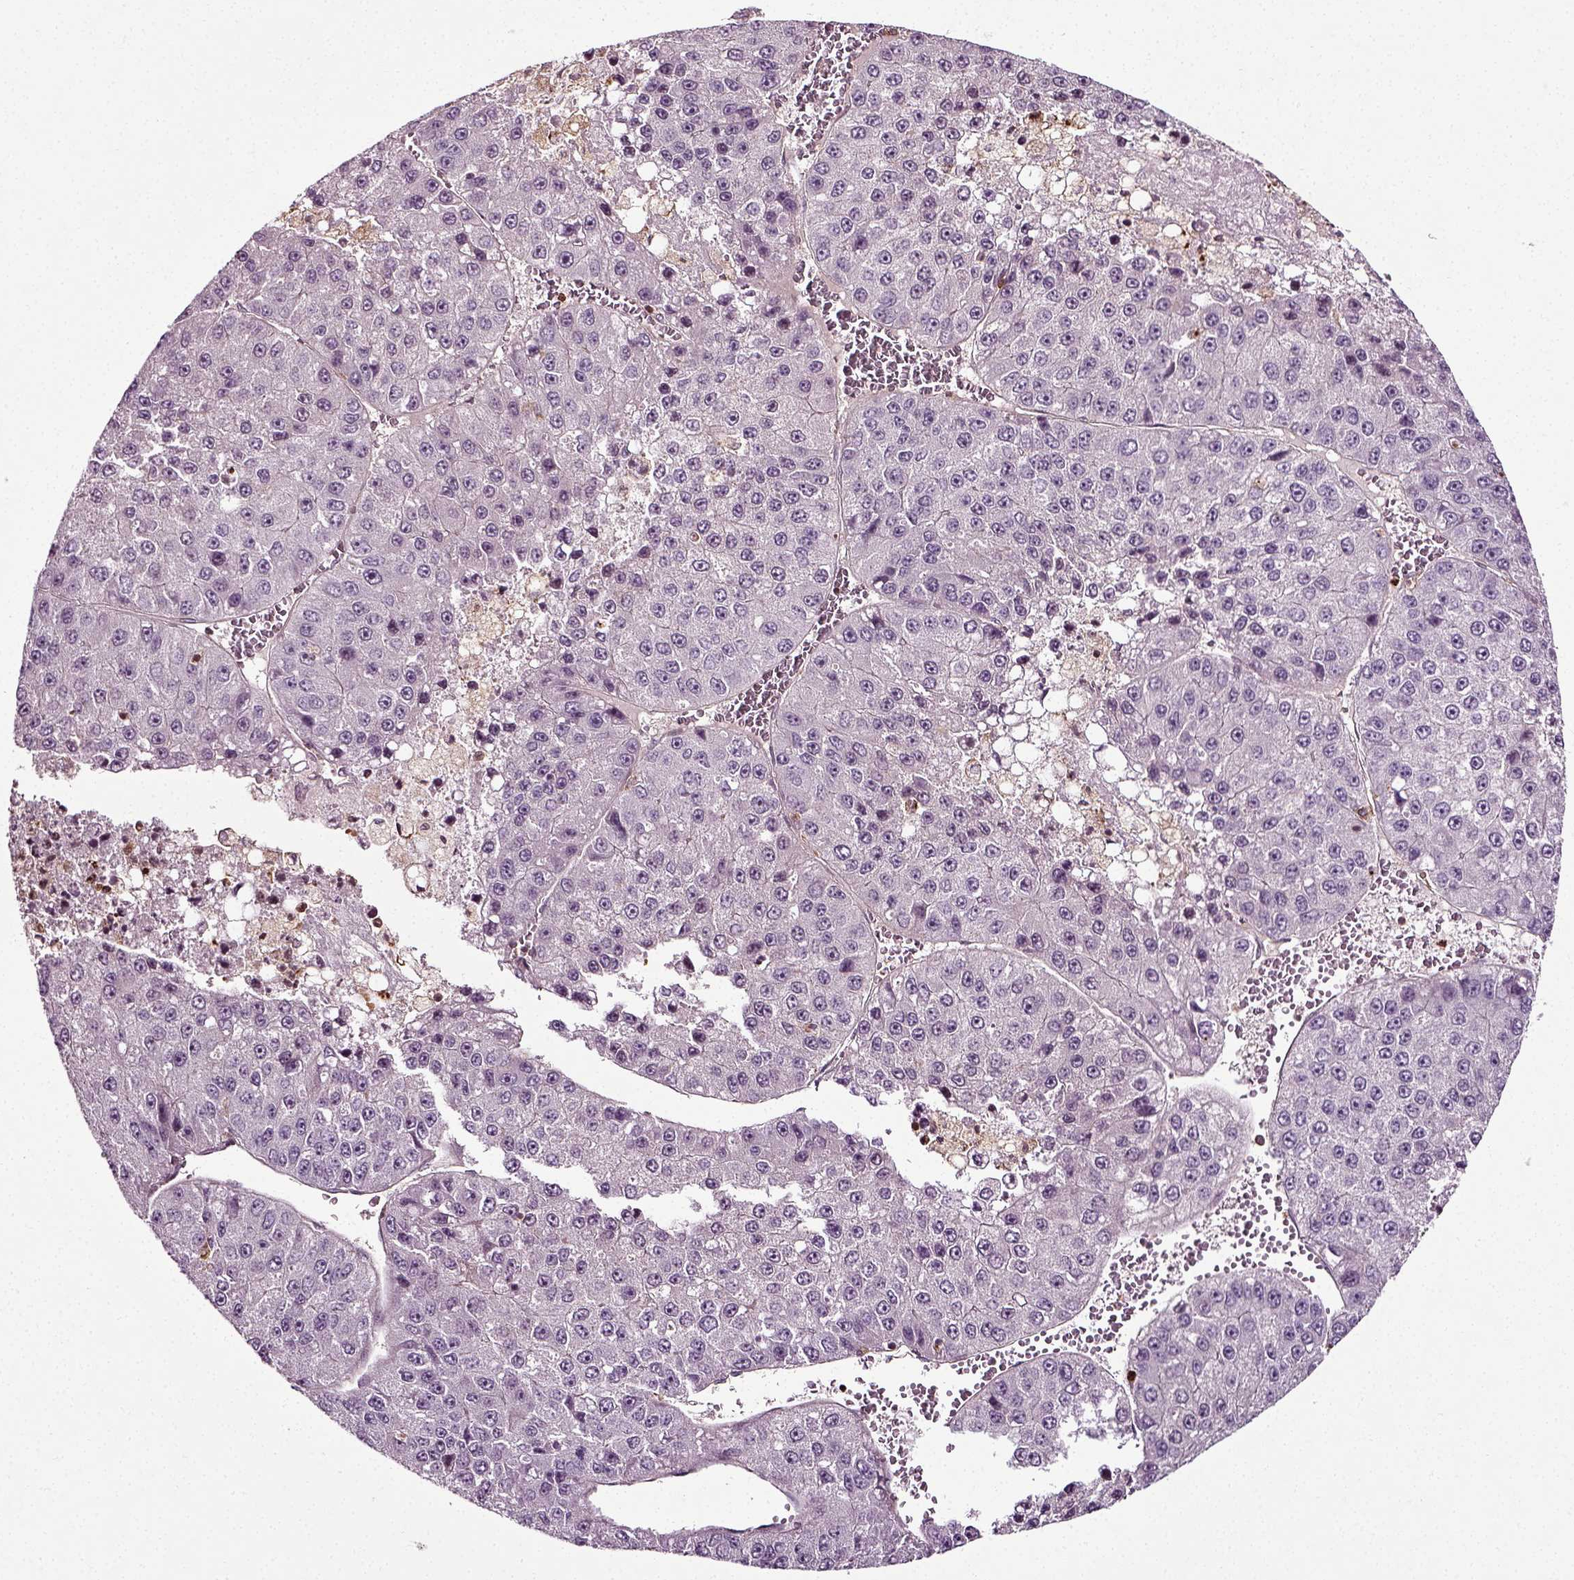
{"staining": {"intensity": "negative", "quantity": "none", "location": "none"}, "tissue": "liver cancer", "cell_type": "Tumor cells", "image_type": "cancer", "snomed": [{"axis": "morphology", "description": "Carcinoma, Hepatocellular, NOS"}, {"axis": "topography", "description": "Liver"}], "caption": "Liver hepatocellular carcinoma was stained to show a protein in brown. There is no significant staining in tumor cells. (Stains: DAB immunohistochemistry with hematoxylin counter stain, Microscopy: brightfield microscopy at high magnification).", "gene": "RHOF", "patient": {"sex": "female", "age": 73}}